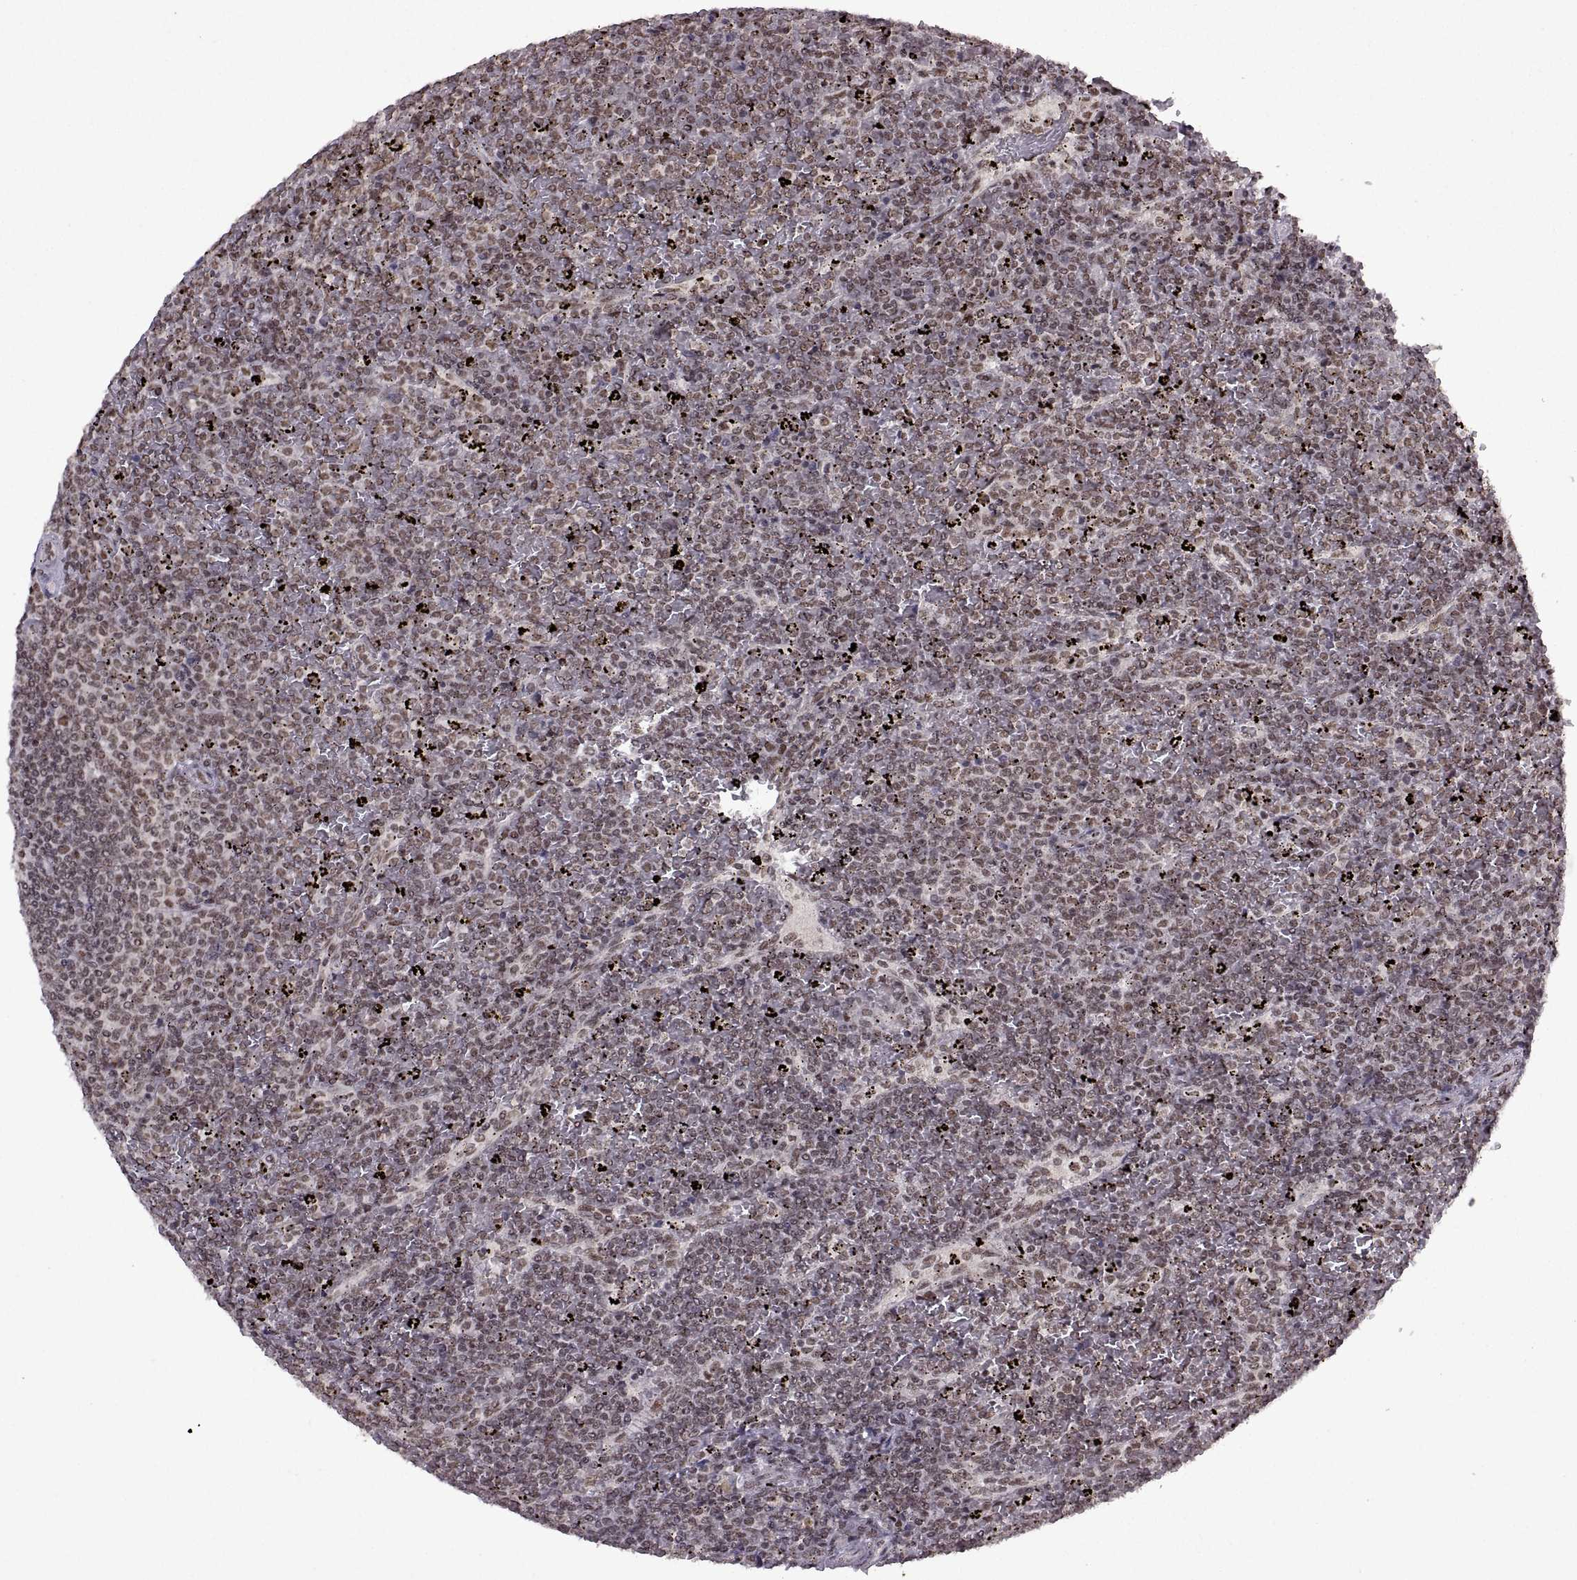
{"staining": {"intensity": "weak", "quantity": ">75%", "location": "nuclear"}, "tissue": "lymphoma", "cell_type": "Tumor cells", "image_type": "cancer", "snomed": [{"axis": "morphology", "description": "Malignant lymphoma, non-Hodgkin's type, Low grade"}, {"axis": "topography", "description": "Spleen"}], "caption": "Immunohistochemical staining of lymphoma exhibits low levels of weak nuclear staining in about >75% of tumor cells.", "gene": "MT1E", "patient": {"sex": "female", "age": 77}}